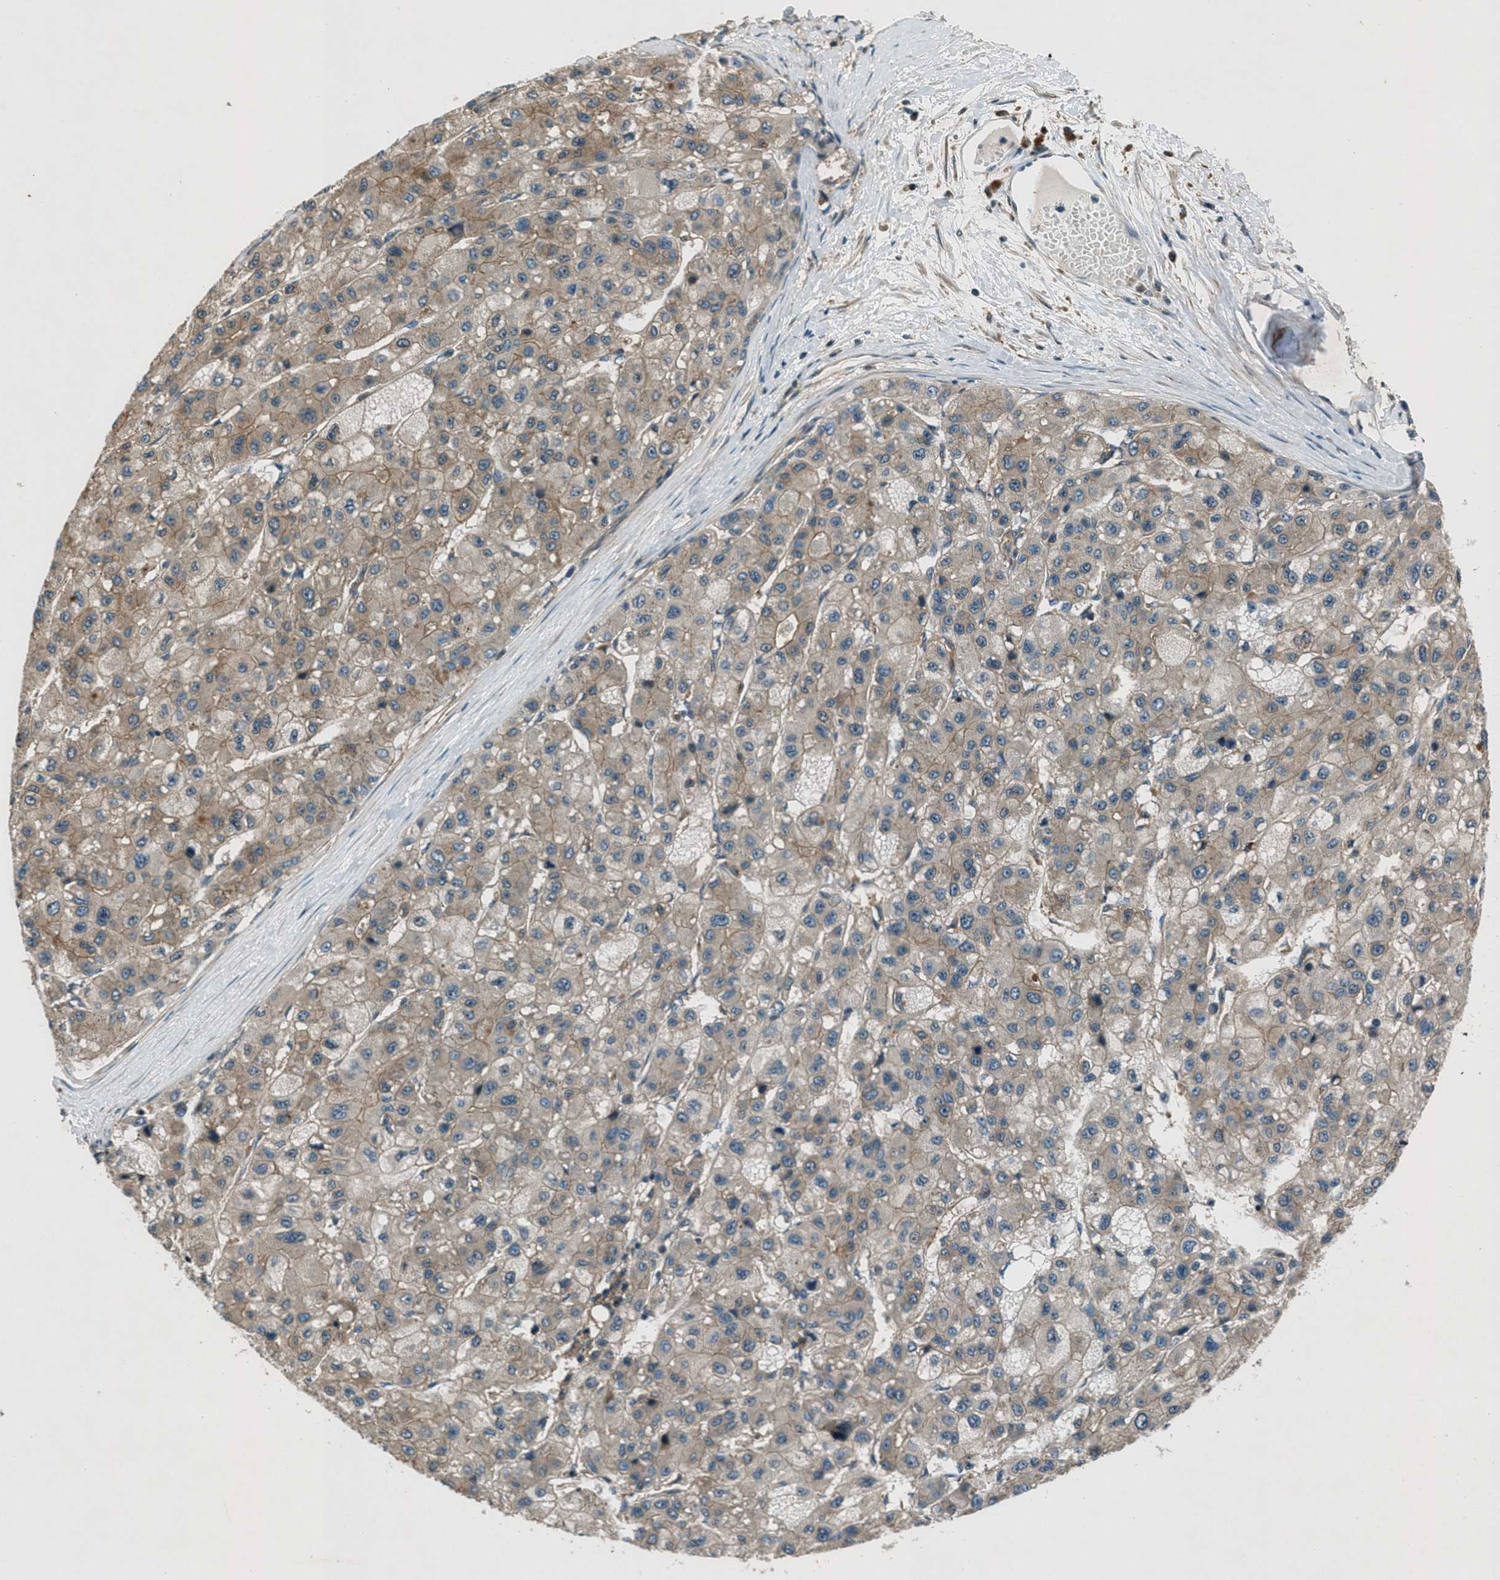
{"staining": {"intensity": "moderate", "quantity": ">75%", "location": "cytoplasmic/membranous"}, "tissue": "liver cancer", "cell_type": "Tumor cells", "image_type": "cancer", "snomed": [{"axis": "morphology", "description": "Carcinoma, Hepatocellular, NOS"}, {"axis": "topography", "description": "Liver"}], "caption": "About >75% of tumor cells in hepatocellular carcinoma (liver) display moderate cytoplasmic/membranous protein expression as visualized by brown immunohistochemical staining.", "gene": "EPSTI1", "patient": {"sex": "male", "age": 80}}